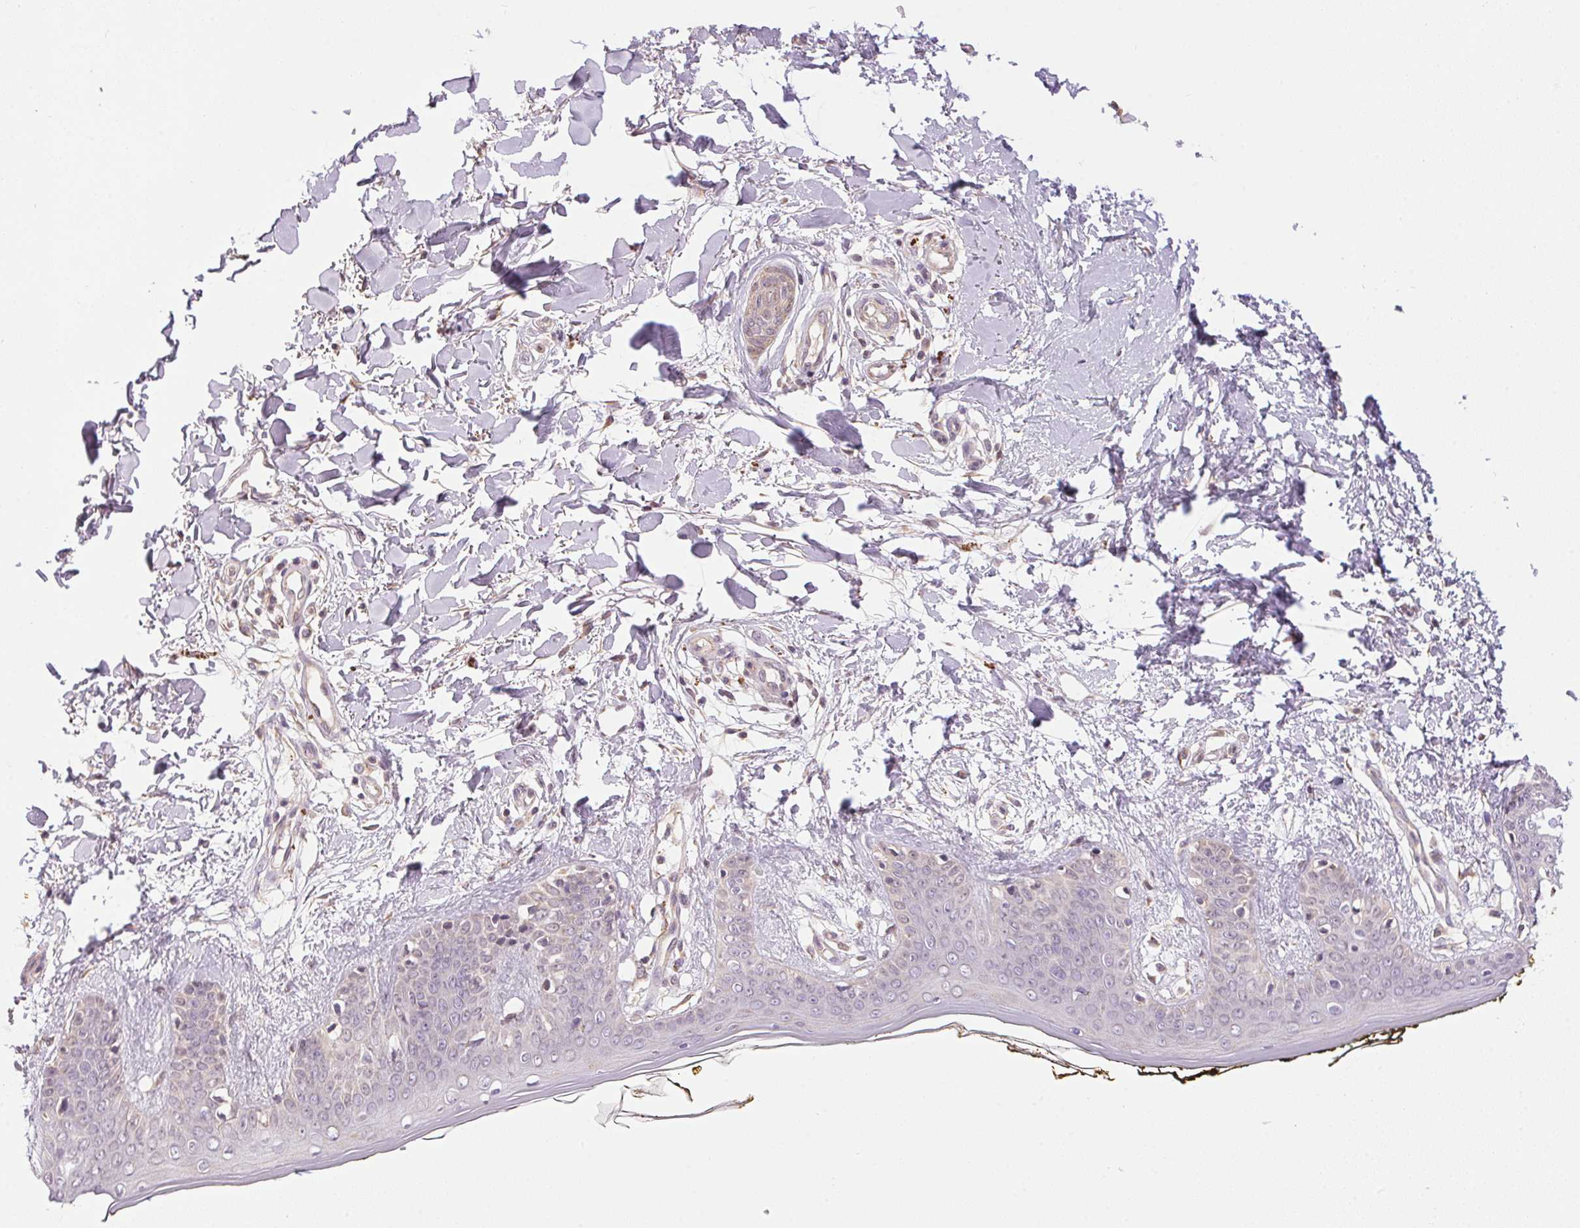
{"staining": {"intensity": "weak", "quantity": "<25%", "location": "cytoplasmic/membranous"}, "tissue": "skin", "cell_type": "Fibroblasts", "image_type": "normal", "snomed": [{"axis": "morphology", "description": "Normal tissue, NOS"}, {"axis": "topography", "description": "Skin"}], "caption": "IHC image of normal skin: human skin stained with DAB demonstrates no significant protein positivity in fibroblasts.", "gene": "ADH5", "patient": {"sex": "female", "age": 34}}